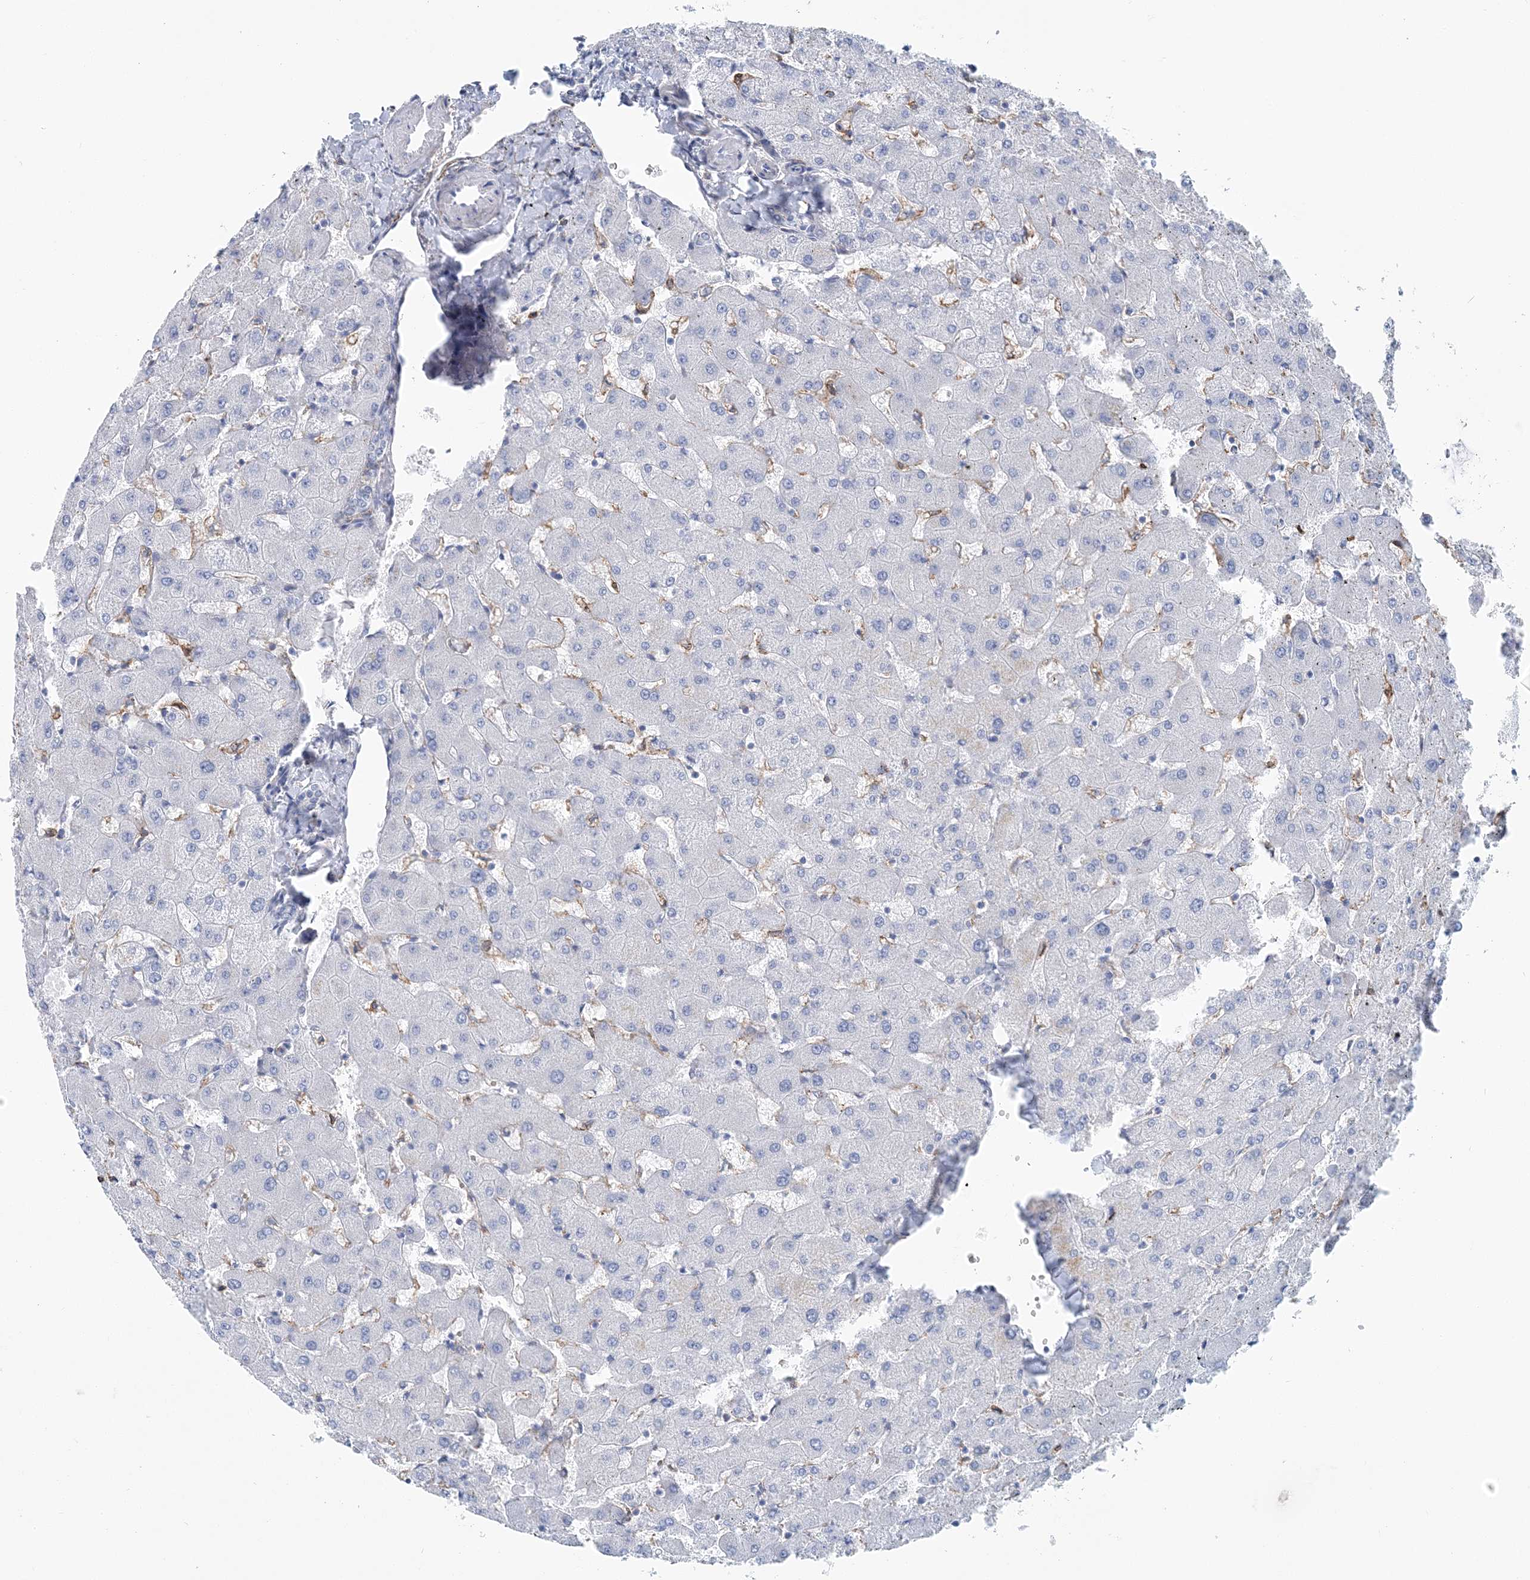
{"staining": {"intensity": "negative", "quantity": "none", "location": "none"}, "tissue": "liver", "cell_type": "Cholangiocytes", "image_type": "normal", "snomed": [{"axis": "morphology", "description": "Normal tissue, NOS"}, {"axis": "topography", "description": "Liver"}], "caption": "IHC photomicrograph of unremarkable liver: human liver stained with DAB demonstrates no significant protein positivity in cholangiocytes.", "gene": "NKX6", "patient": {"sex": "female", "age": 63}}